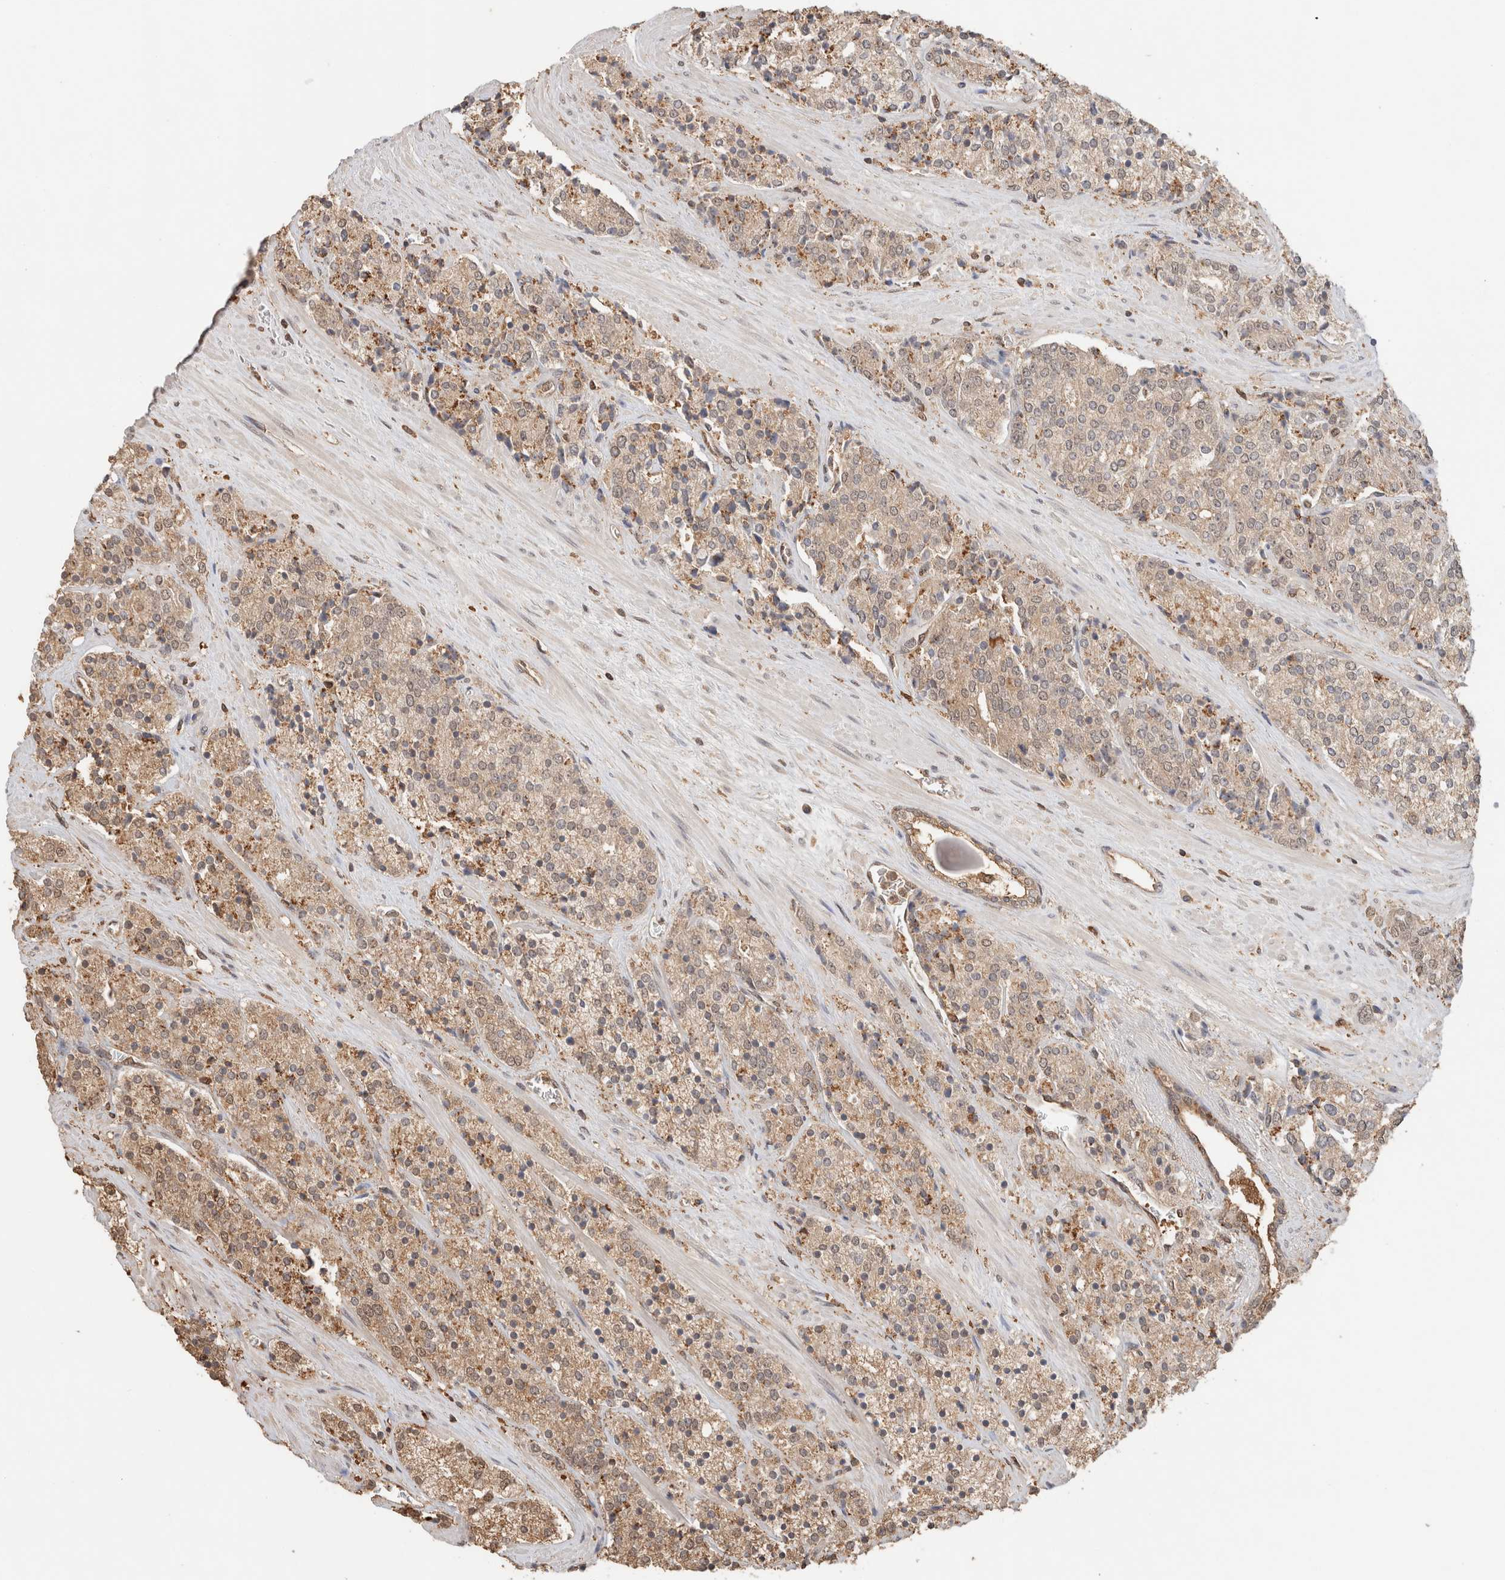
{"staining": {"intensity": "weak", "quantity": ">75%", "location": "cytoplasmic/membranous,nuclear"}, "tissue": "prostate cancer", "cell_type": "Tumor cells", "image_type": "cancer", "snomed": [{"axis": "morphology", "description": "Adenocarcinoma, High grade"}, {"axis": "topography", "description": "Prostate"}], "caption": "An image of prostate cancer stained for a protein demonstrates weak cytoplasmic/membranous and nuclear brown staining in tumor cells. The protein is stained brown, and the nuclei are stained in blue (DAB (3,3'-diaminobenzidine) IHC with brightfield microscopy, high magnification).", "gene": "YWHAH", "patient": {"sex": "male", "age": 71}}